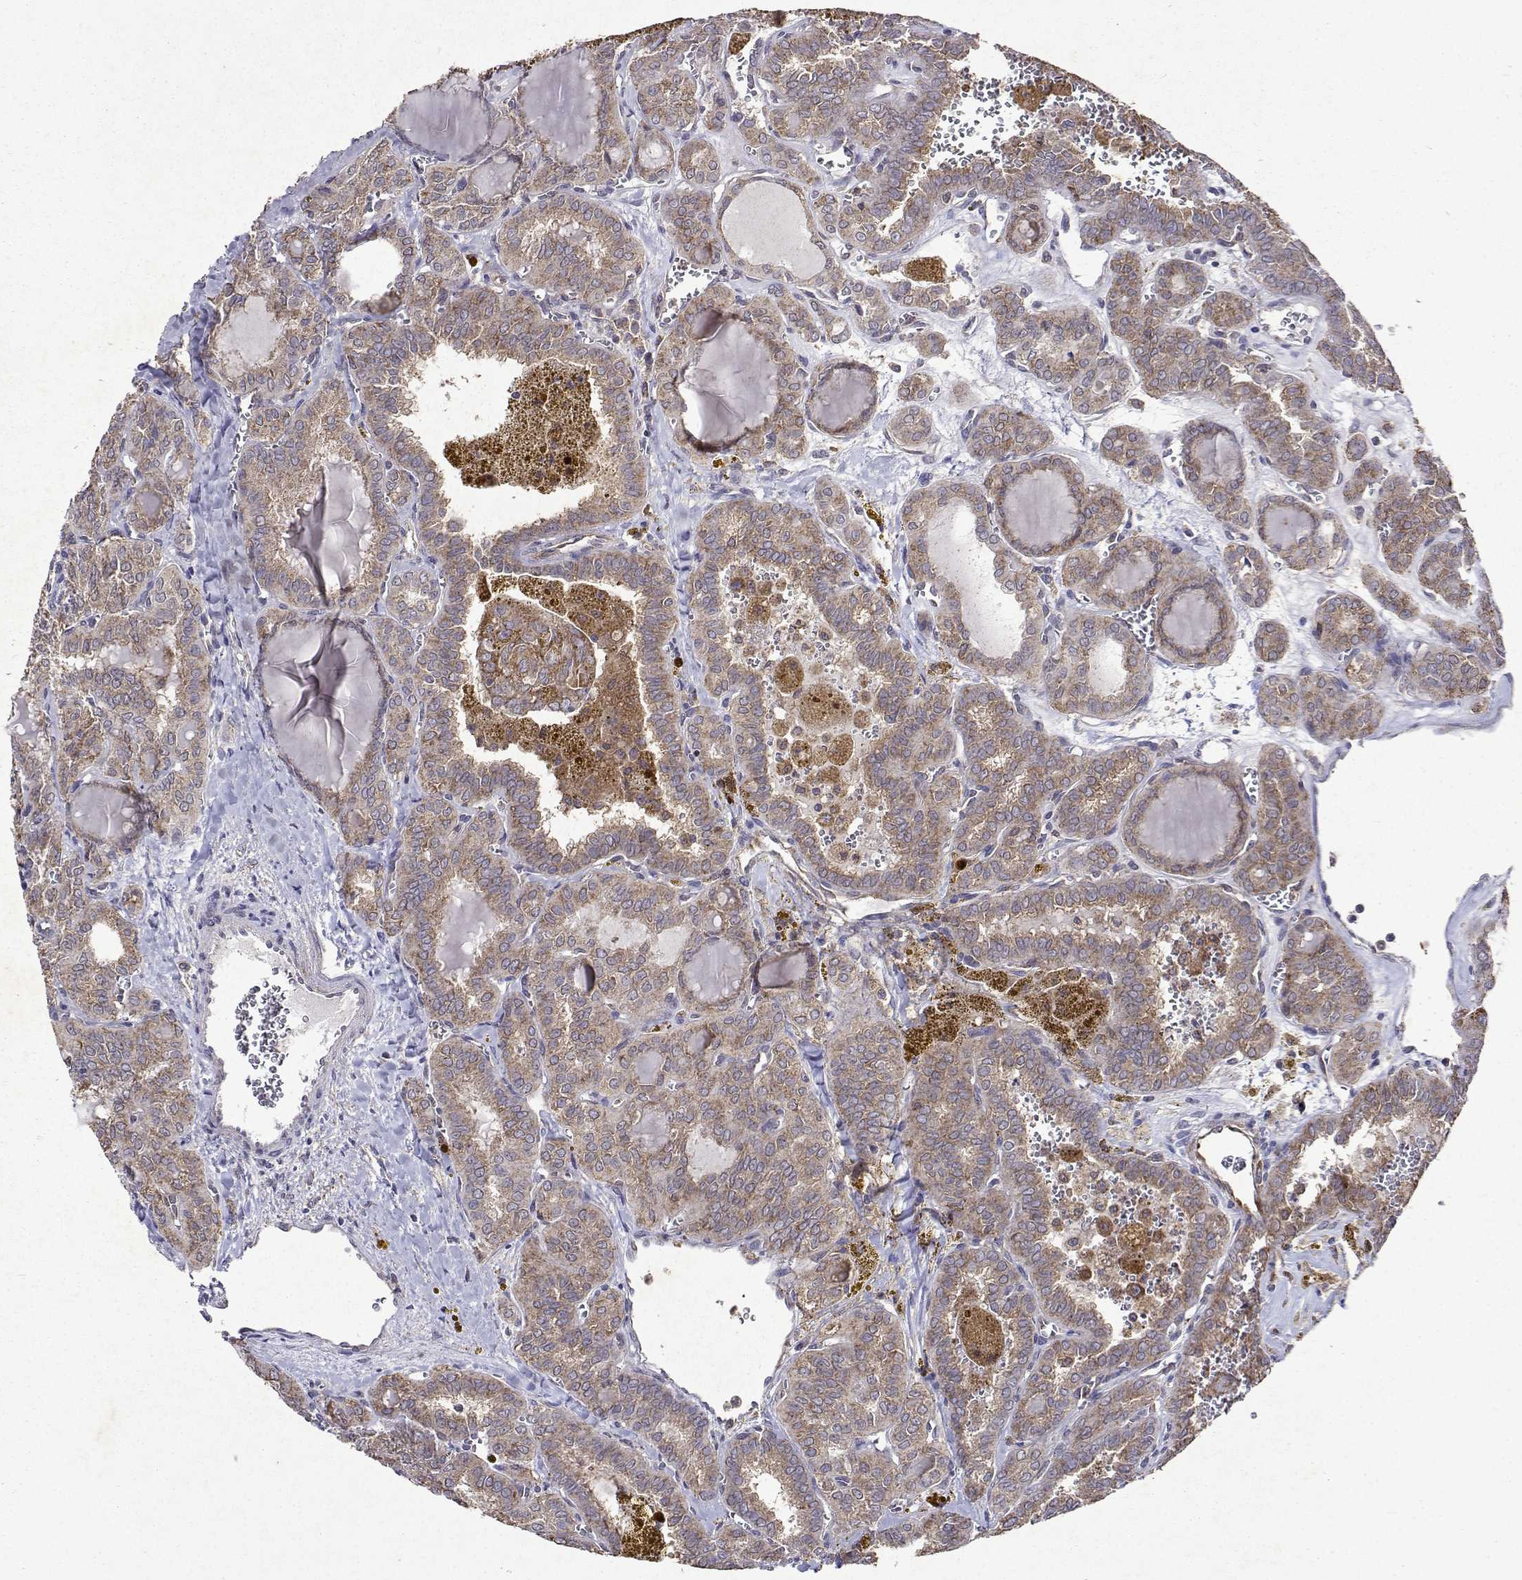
{"staining": {"intensity": "weak", "quantity": ">75%", "location": "cytoplasmic/membranous"}, "tissue": "thyroid cancer", "cell_type": "Tumor cells", "image_type": "cancer", "snomed": [{"axis": "morphology", "description": "Papillary adenocarcinoma, NOS"}, {"axis": "topography", "description": "Thyroid gland"}], "caption": "This photomicrograph exhibits immunohistochemistry staining of thyroid cancer (papillary adenocarcinoma), with low weak cytoplasmic/membranous staining in about >75% of tumor cells.", "gene": "TARBP2", "patient": {"sex": "female", "age": 41}}